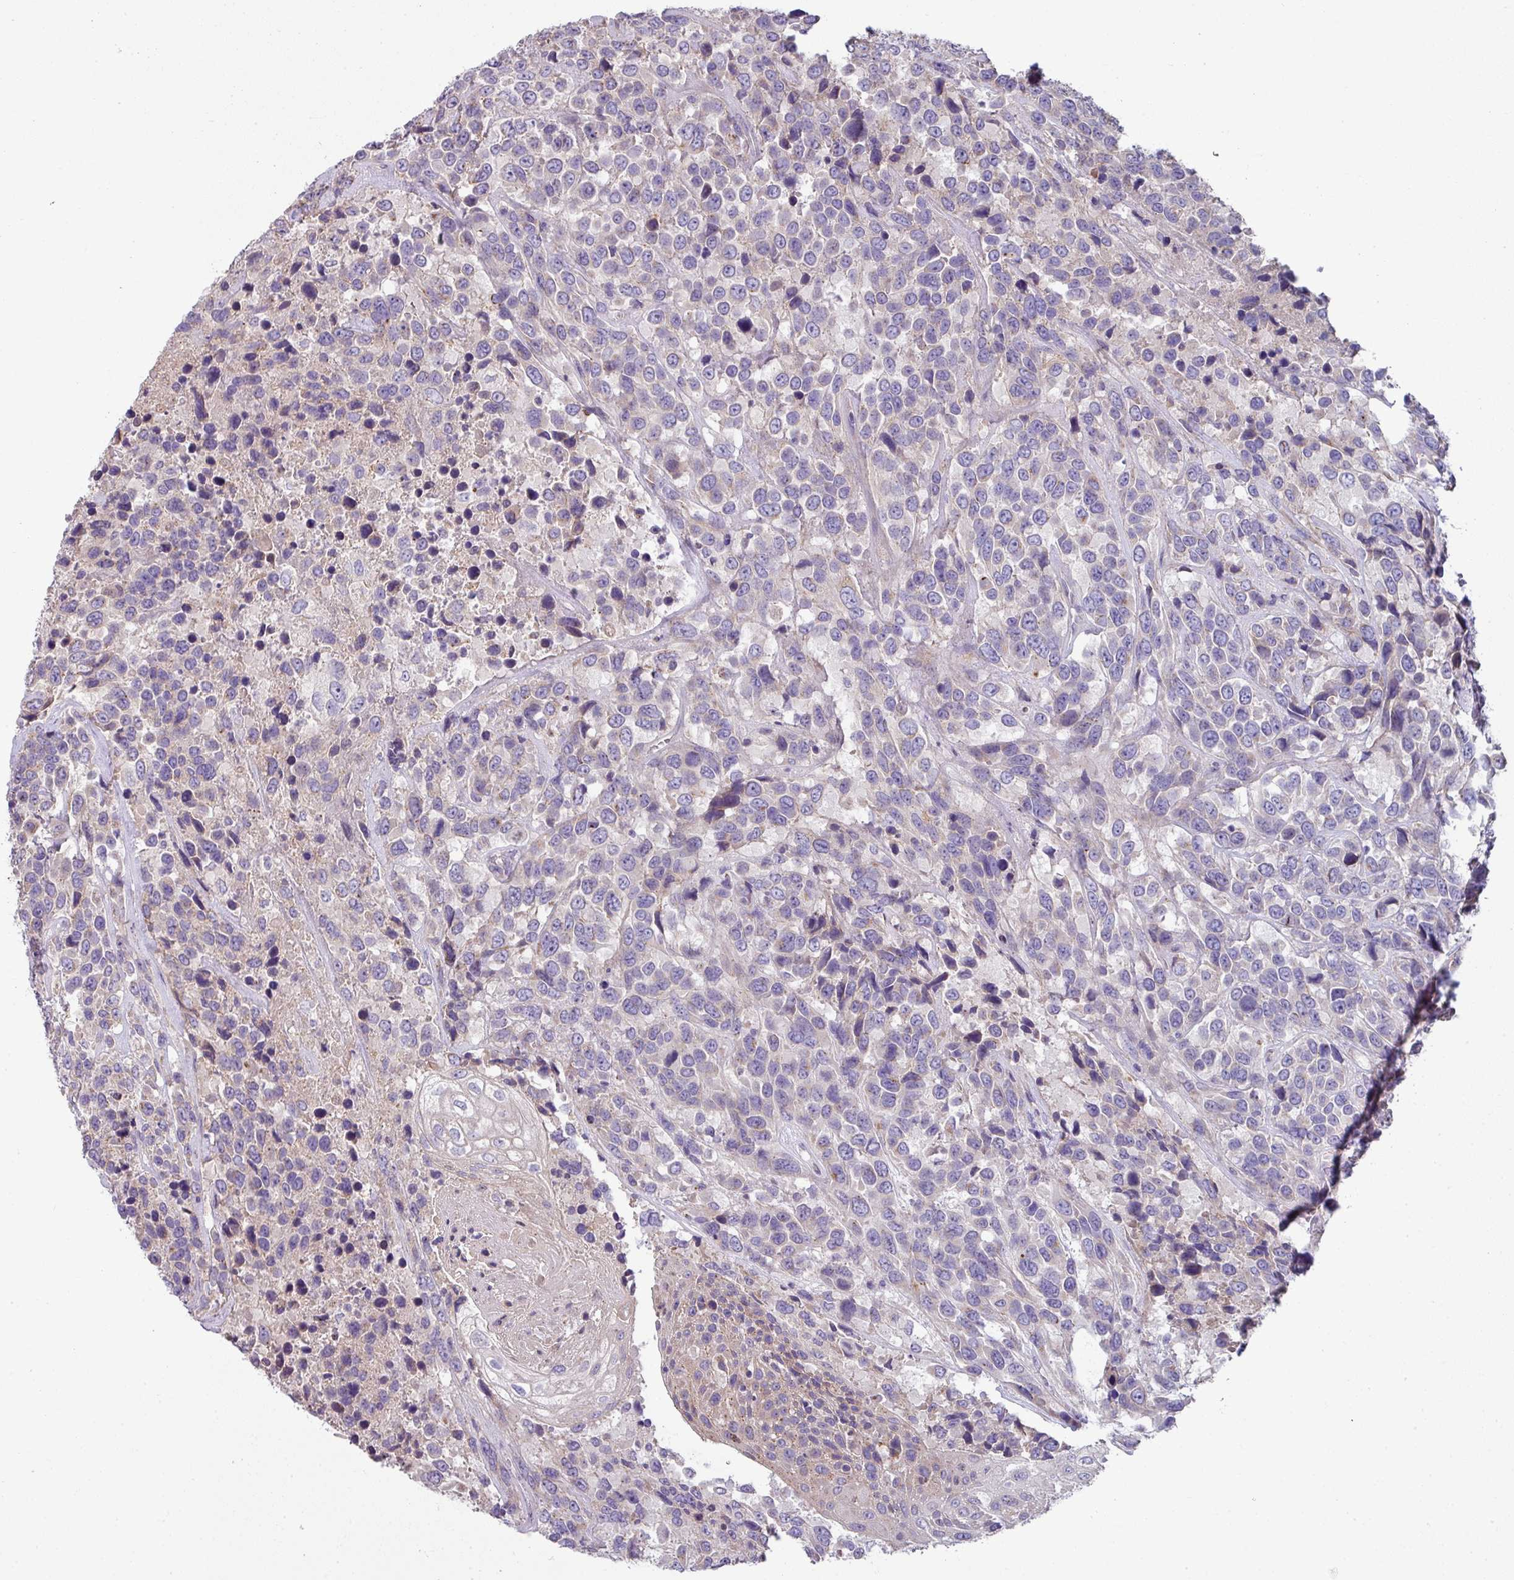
{"staining": {"intensity": "negative", "quantity": "none", "location": "none"}, "tissue": "urothelial cancer", "cell_type": "Tumor cells", "image_type": "cancer", "snomed": [{"axis": "morphology", "description": "Urothelial carcinoma, High grade"}, {"axis": "topography", "description": "Urinary bladder"}], "caption": "Tumor cells are negative for brown protein staining in urothelial carcinoma (high-grade).", "gene": "LRRC9", "patient": {"sex": "female", "age": 70}}